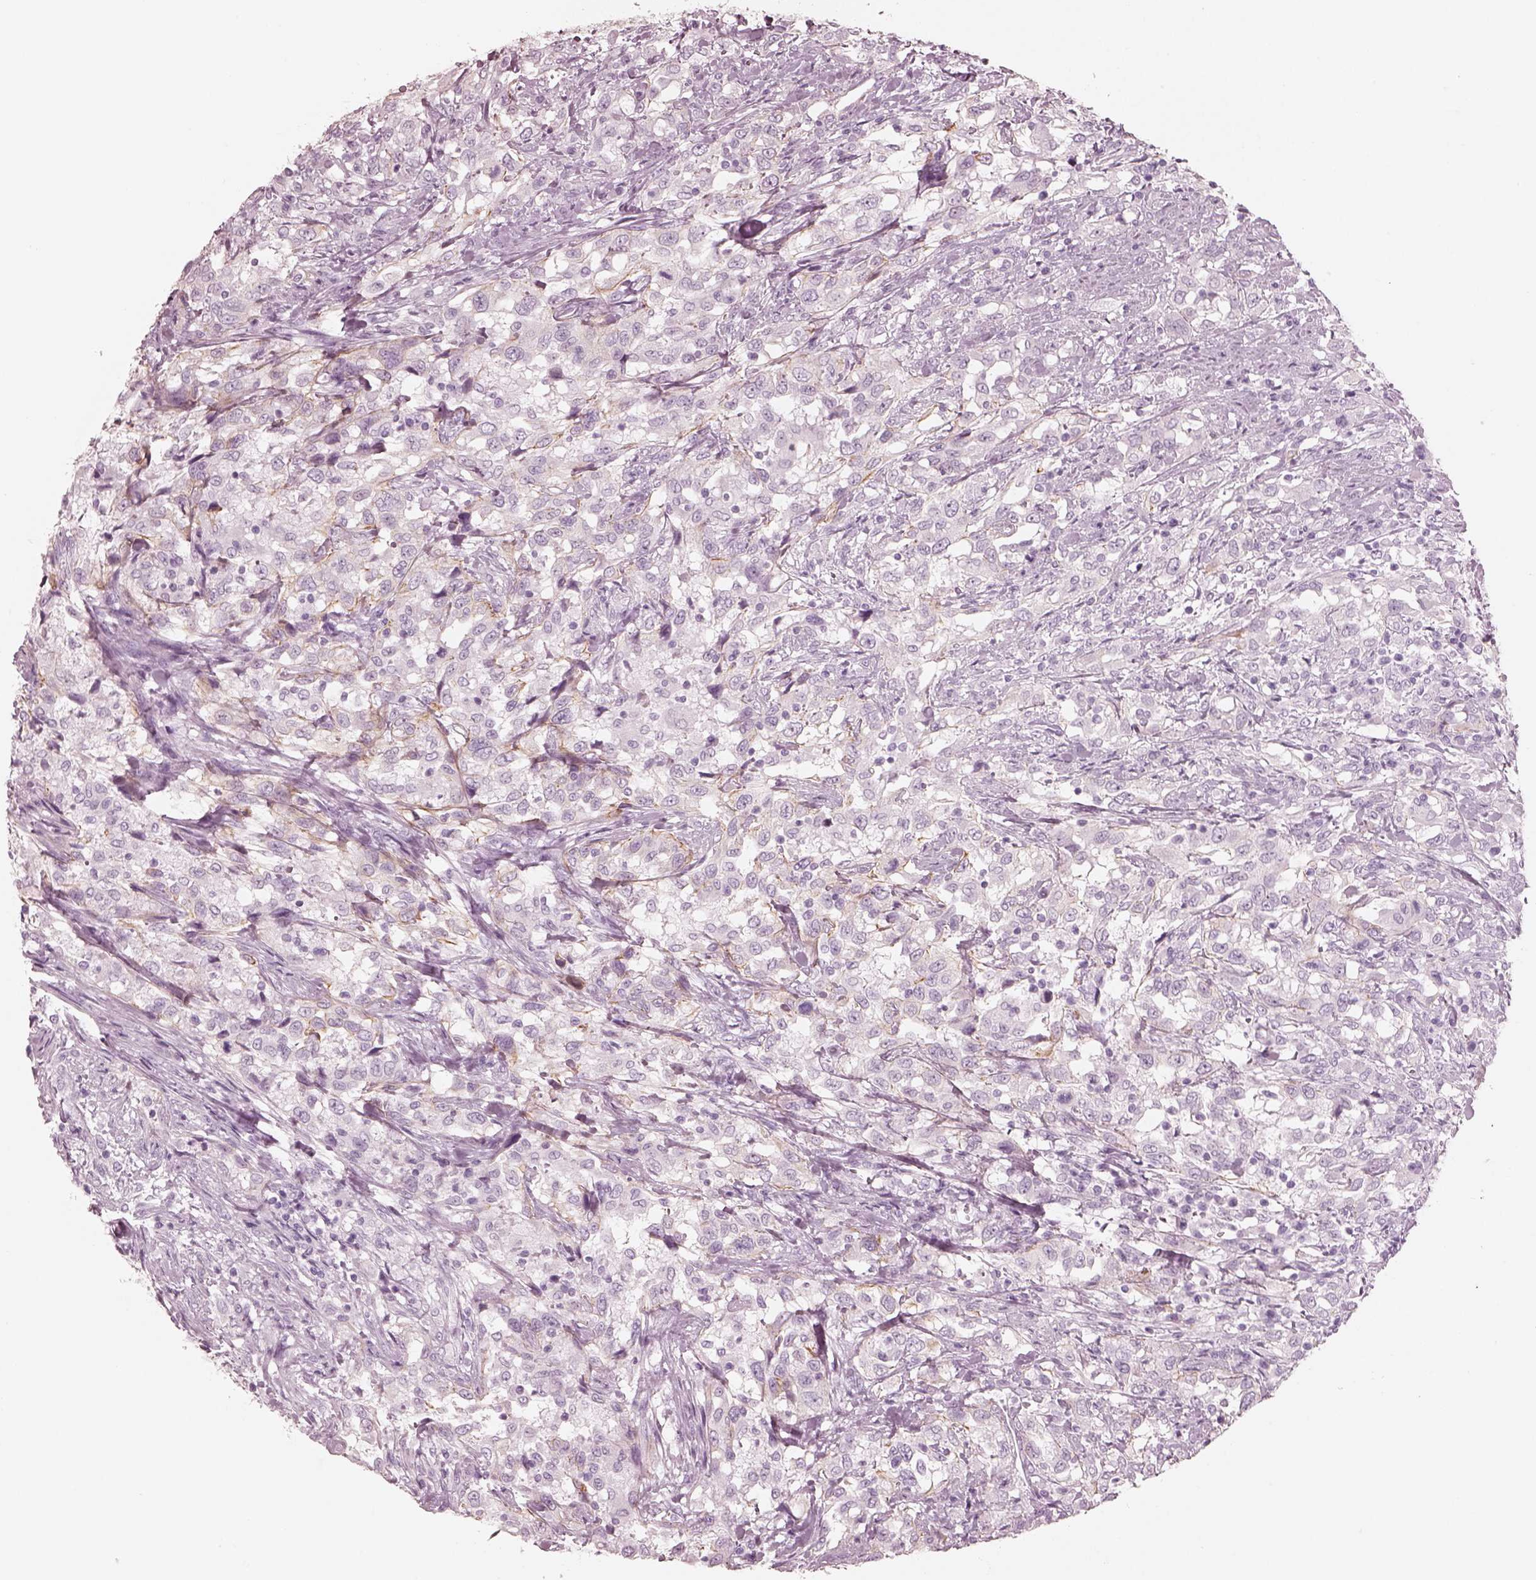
{"staining": {"intensity": "moderate", "quantity": "25%-75%", "location": "cytoplasmic/membranous"}, "tissue": "urothelial cancer", "cell_type": "Tumor cells", "image_type": "cancer", "snomed": [{"axis": "morphology", "description": "Urothelial carcinoma, NOS"}, {"axis": "morphology", "description": "Urothelial carcinoma, High grade"}, {"axis": "topography", "description": "Urinary bladder"}], "caption": "Urothelial cancer tissue shows moderate cytoplasmic/membranous positivity in about 25%-75% of tumor cells", "gene": "PON3", "patient": {"sex": "female", "age": 64}}